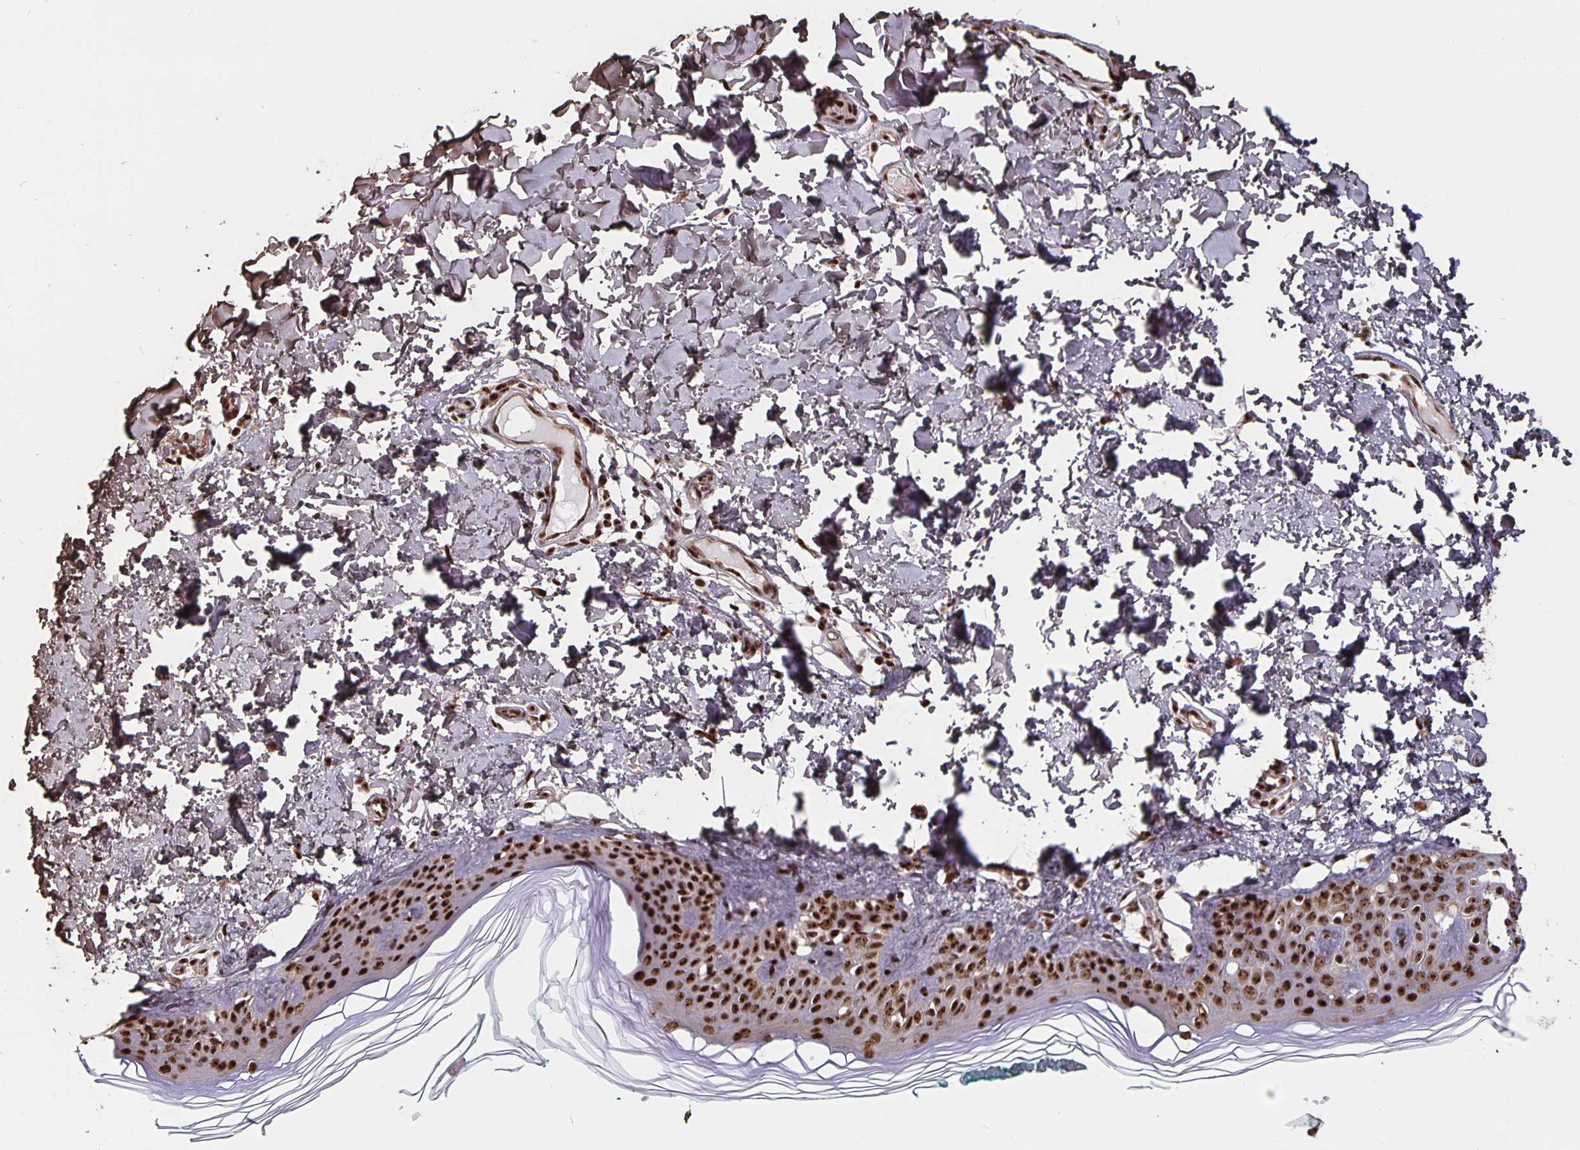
{"staining": {"intensity": "moderate", "quantity": ">75%", "location": "nuclear"}, "tissue": "skin", "cell_type": "Fibroblasts", "image_type": "normal", "snomed": [{"axis": "morphology", "description": "Normal tissue, NOS"}, {"axis": "topography", "description": "Skin"}, {"axis": "topography", "description": "Peripheral nerve tissue"}], "caption": "Skin stained for a protein shows moderate nuclear positivity in fibroblasts. Using DAB (brown) and hematoxylin (blue) stains, captured at high magnification using brightfield microscopy.", "gene": "LAS1L", "patient": {"sex": "female", "age": 45}}